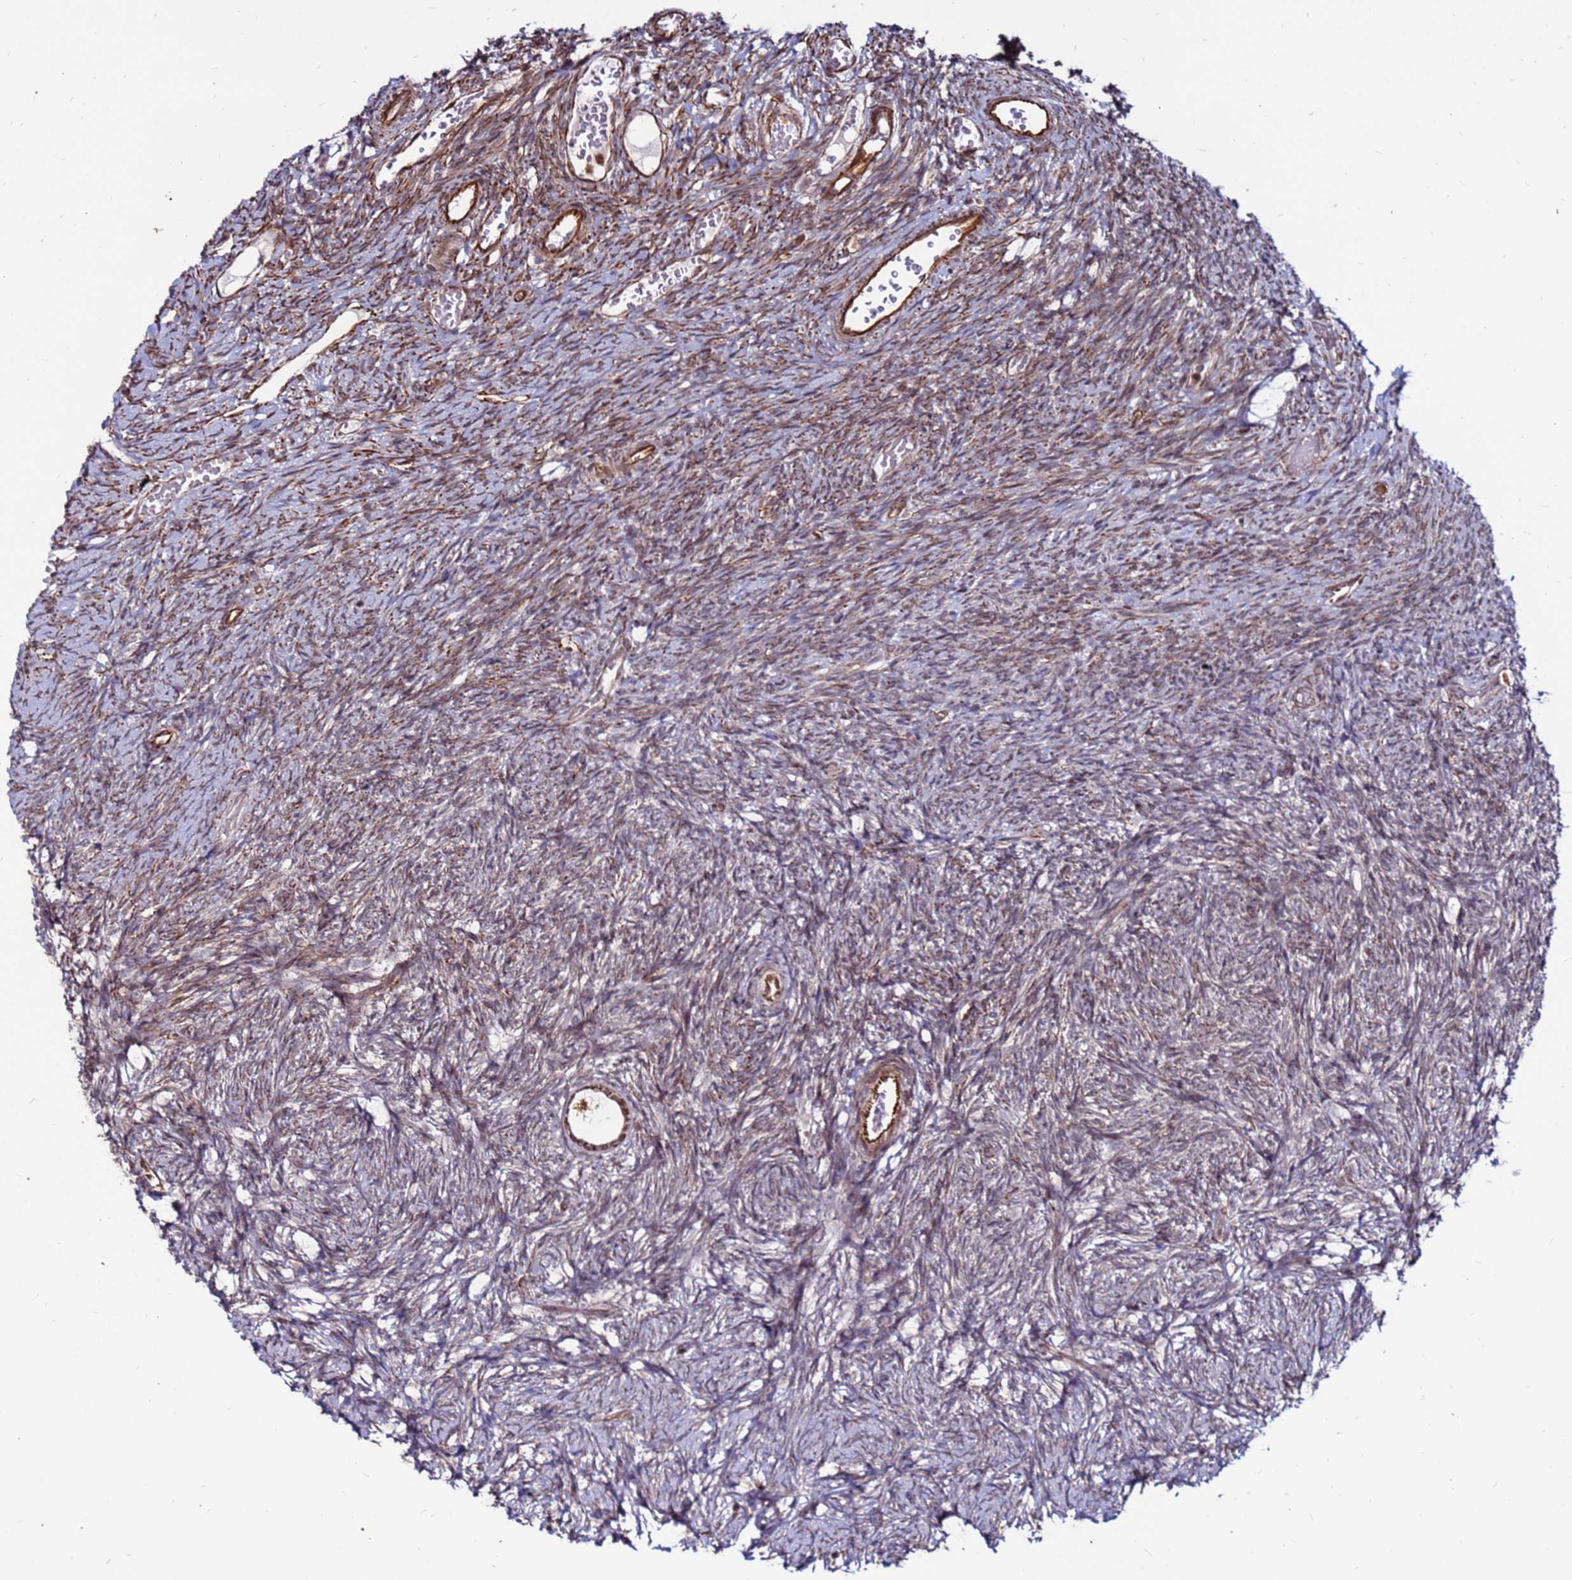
{"staining": {"intensity": "moderate", "quantity": "25%-75%", "location": "cytoplasmic/membranous"}, "tissue": "ovary", "cell_type": "Follicle cells", "image_type": "normal", "snomed": [{"axis": "morphology", "description": "Normal tissue, NOS"}, {"axis": "topography", "description": "Ovary"}], "caption": "Follicle cells display medium levels of moderate cytoplasmic/membranous positivity in approximately 25%-75% of cells in unremarkable human ovary. The staining was performed using DAB to visualize the protein expression in brown, while the nuclei were stained in blue with hematoxylin (Magnification: 20x).", "gene": "CLK3", "patient": {"sex": "female", "age": 39}}